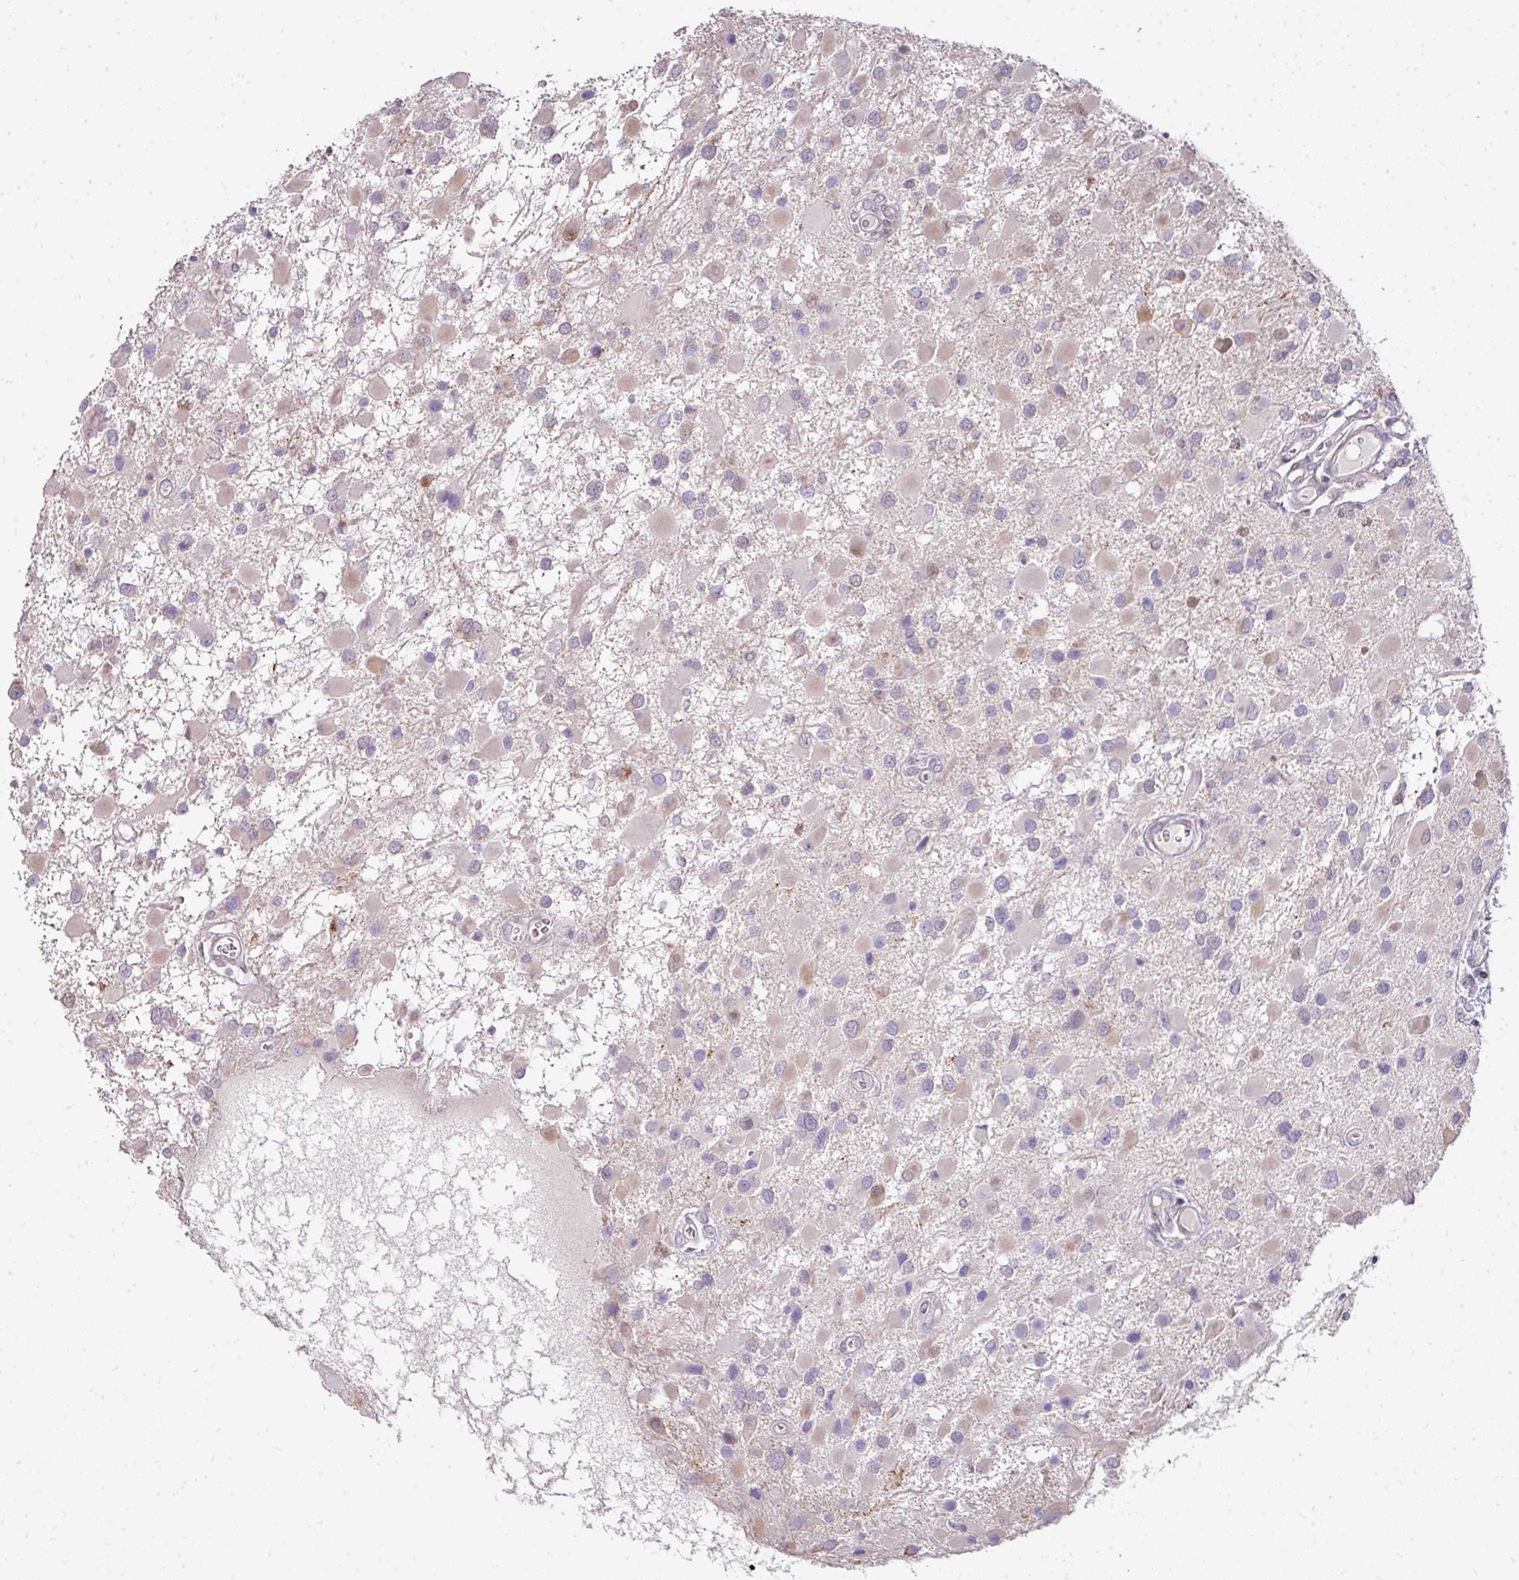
{"staining": {"intensity": "negative", "quantity": "none", "location": "none"}, "tissue": "glioma", "cell_type": "Tumor cells", "image_type": "cancer", "snomed": [{"axis": "morphology", "description": "Glioma, malignant, High grade"}, {"axis": "topography", "description": "Brain"}], "caption": "A micrograph of glioma stained for a protein demonstrates no brown staining in tumor cells.", "gene": "ANKRD18A", "patient": {"sex": "male", "age": 53}}